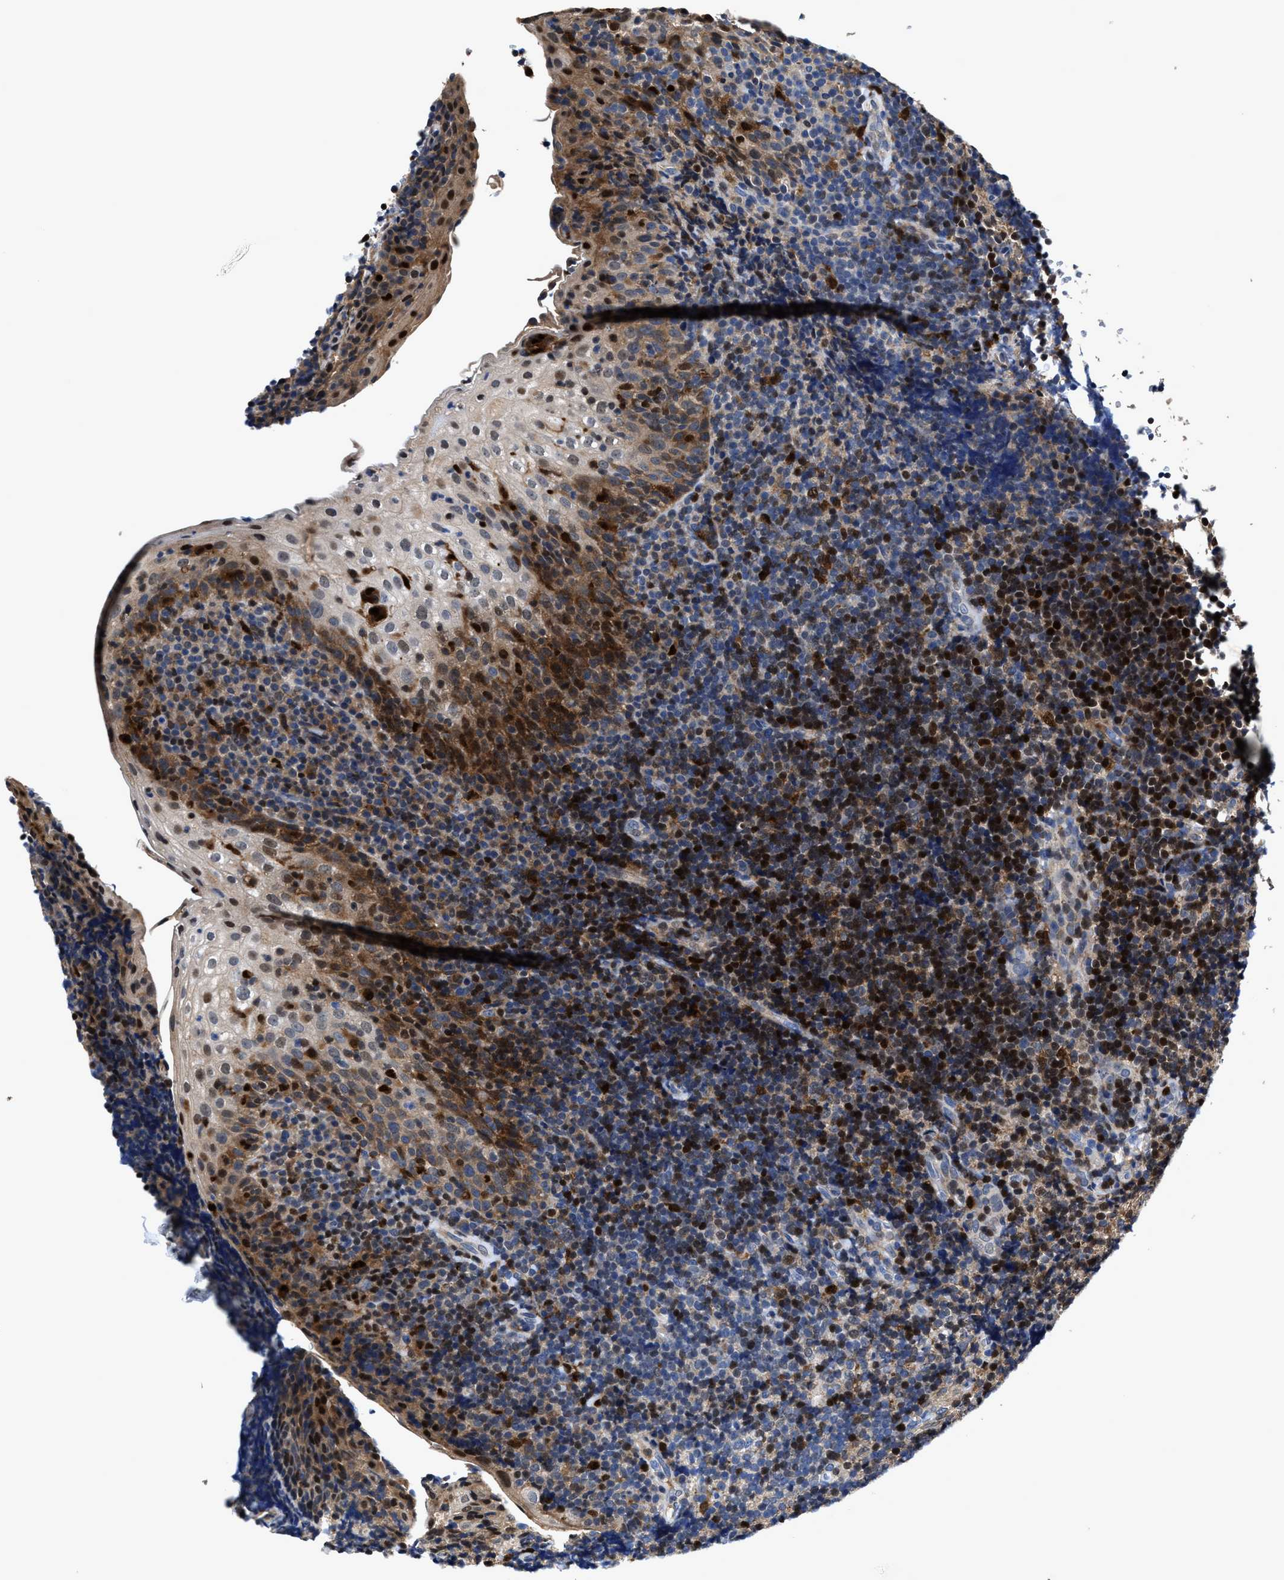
{"staining": {"intensity": "moderate", "quantity": "<25%", "location": "cytoplasmic/membranous"}, "tissue": "tonsil", "cell_type": "Germinal center cells", "image_type": "normal", "snomed": [{"axis": "morphology", "description": "Normal tissue, NOS"}, {"axis": "topography", "description": "Tonsil"}], "caption": "A brown stain labels moderate cytoplasmic/membranous expression of a protein in germinal center cells of normal human tonsil.", "gene": "RGS10", "patient": {"sex": "male", "age": 37}}